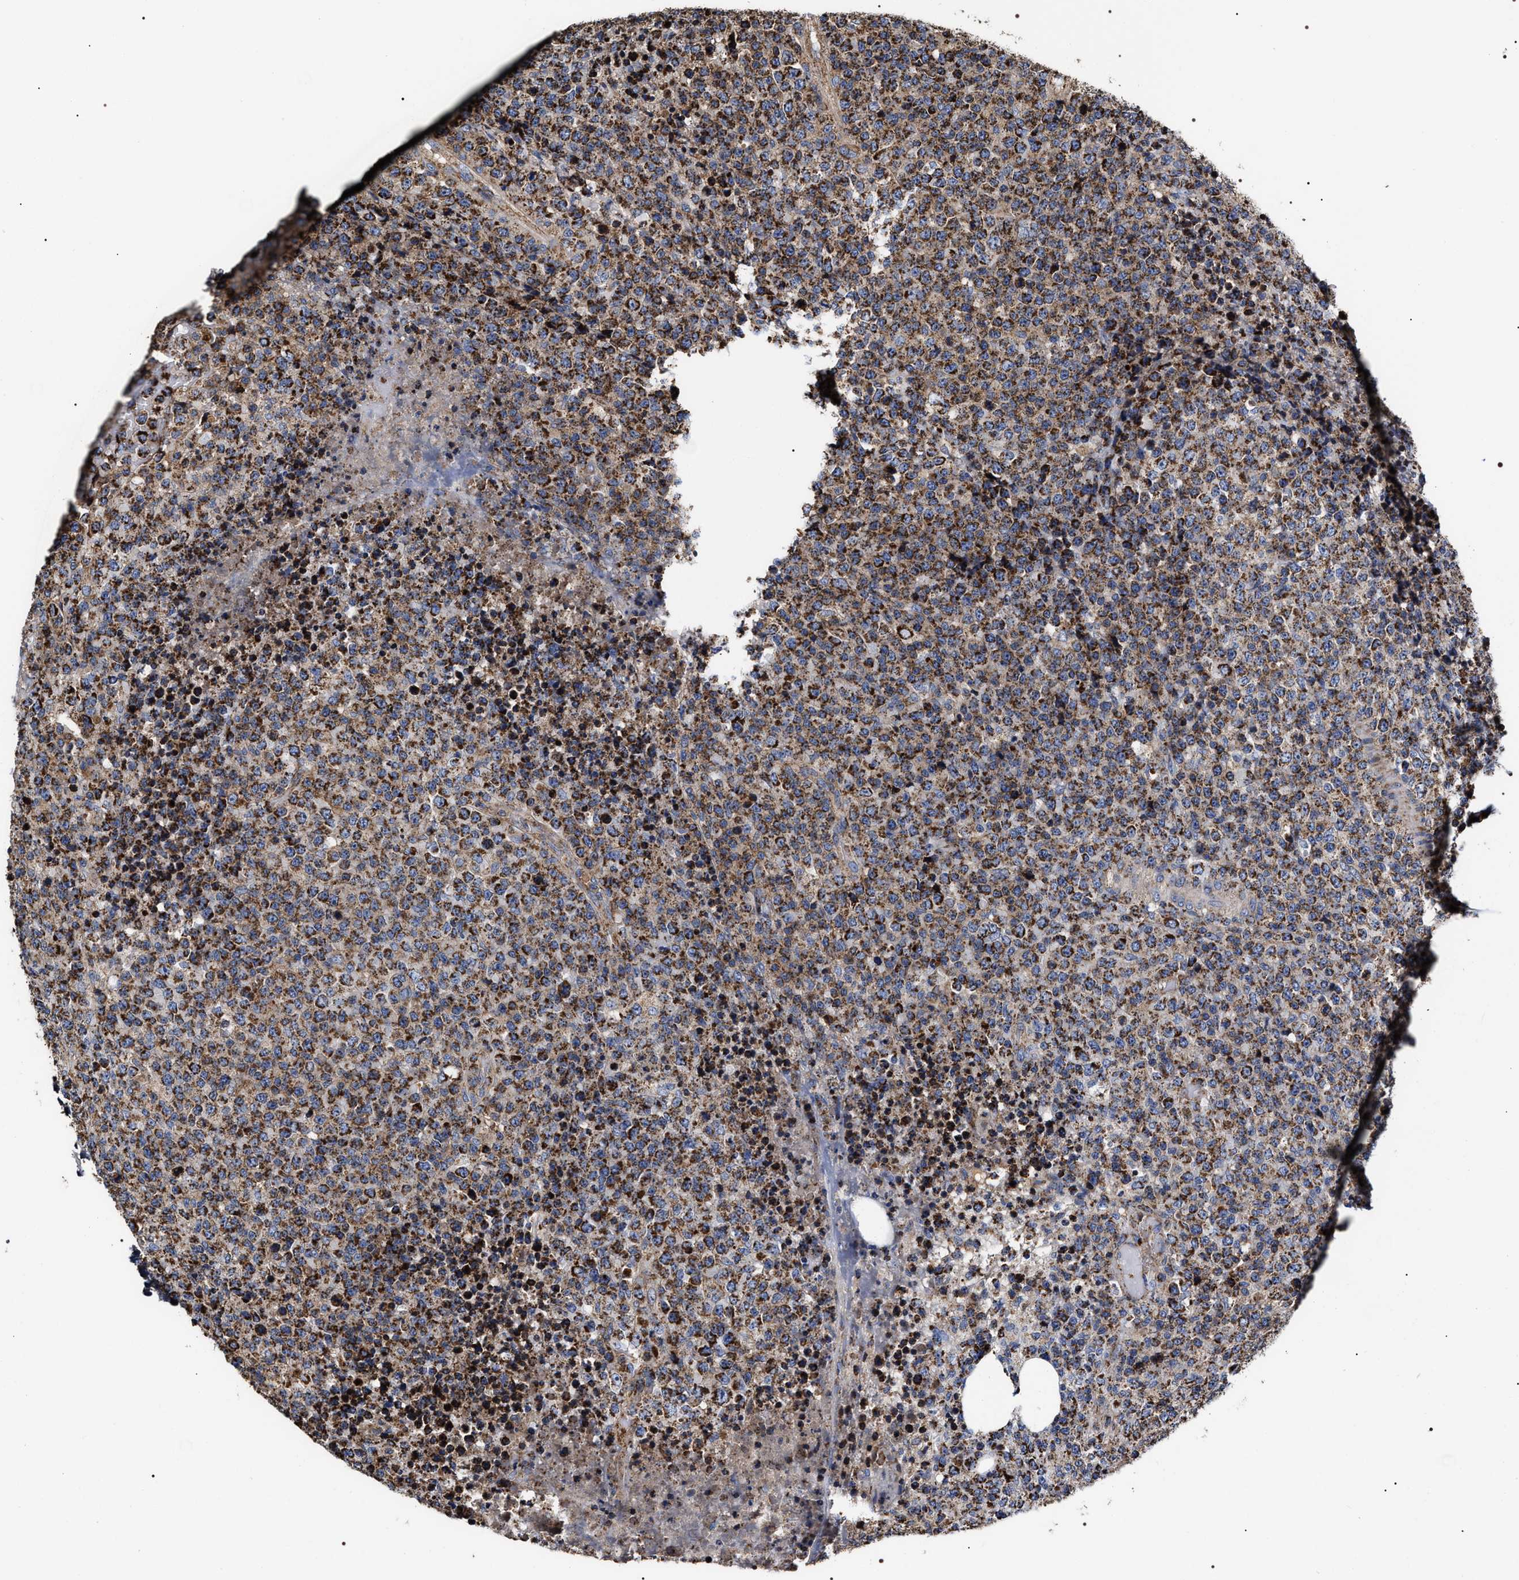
{"staining": {"intensity": "strong", "quantity": ">75%", "location": "cytoplasmic/membranous"}, "tissue": "lymphoma", "cell_type": "Tumor cells", "image_type": "cancer", "snomed": [{"axis": "morphology", "description": "Malignant lymphoma, non-Hodgkin's type, High grade"}, {"axis": "topography", "description": "Lymph node"}], "caption": "Immunohistochemistry (IHC) image of malignant lymphoma, non-Hodgkin's type (high-grade) stained for a protein (brown), which demonstrates high levels of strong cytoplasmic/membranous positivity in about >75% of tumor cells.", "gene": "COG5", "patient": {"sex": "male", "age": 13}}